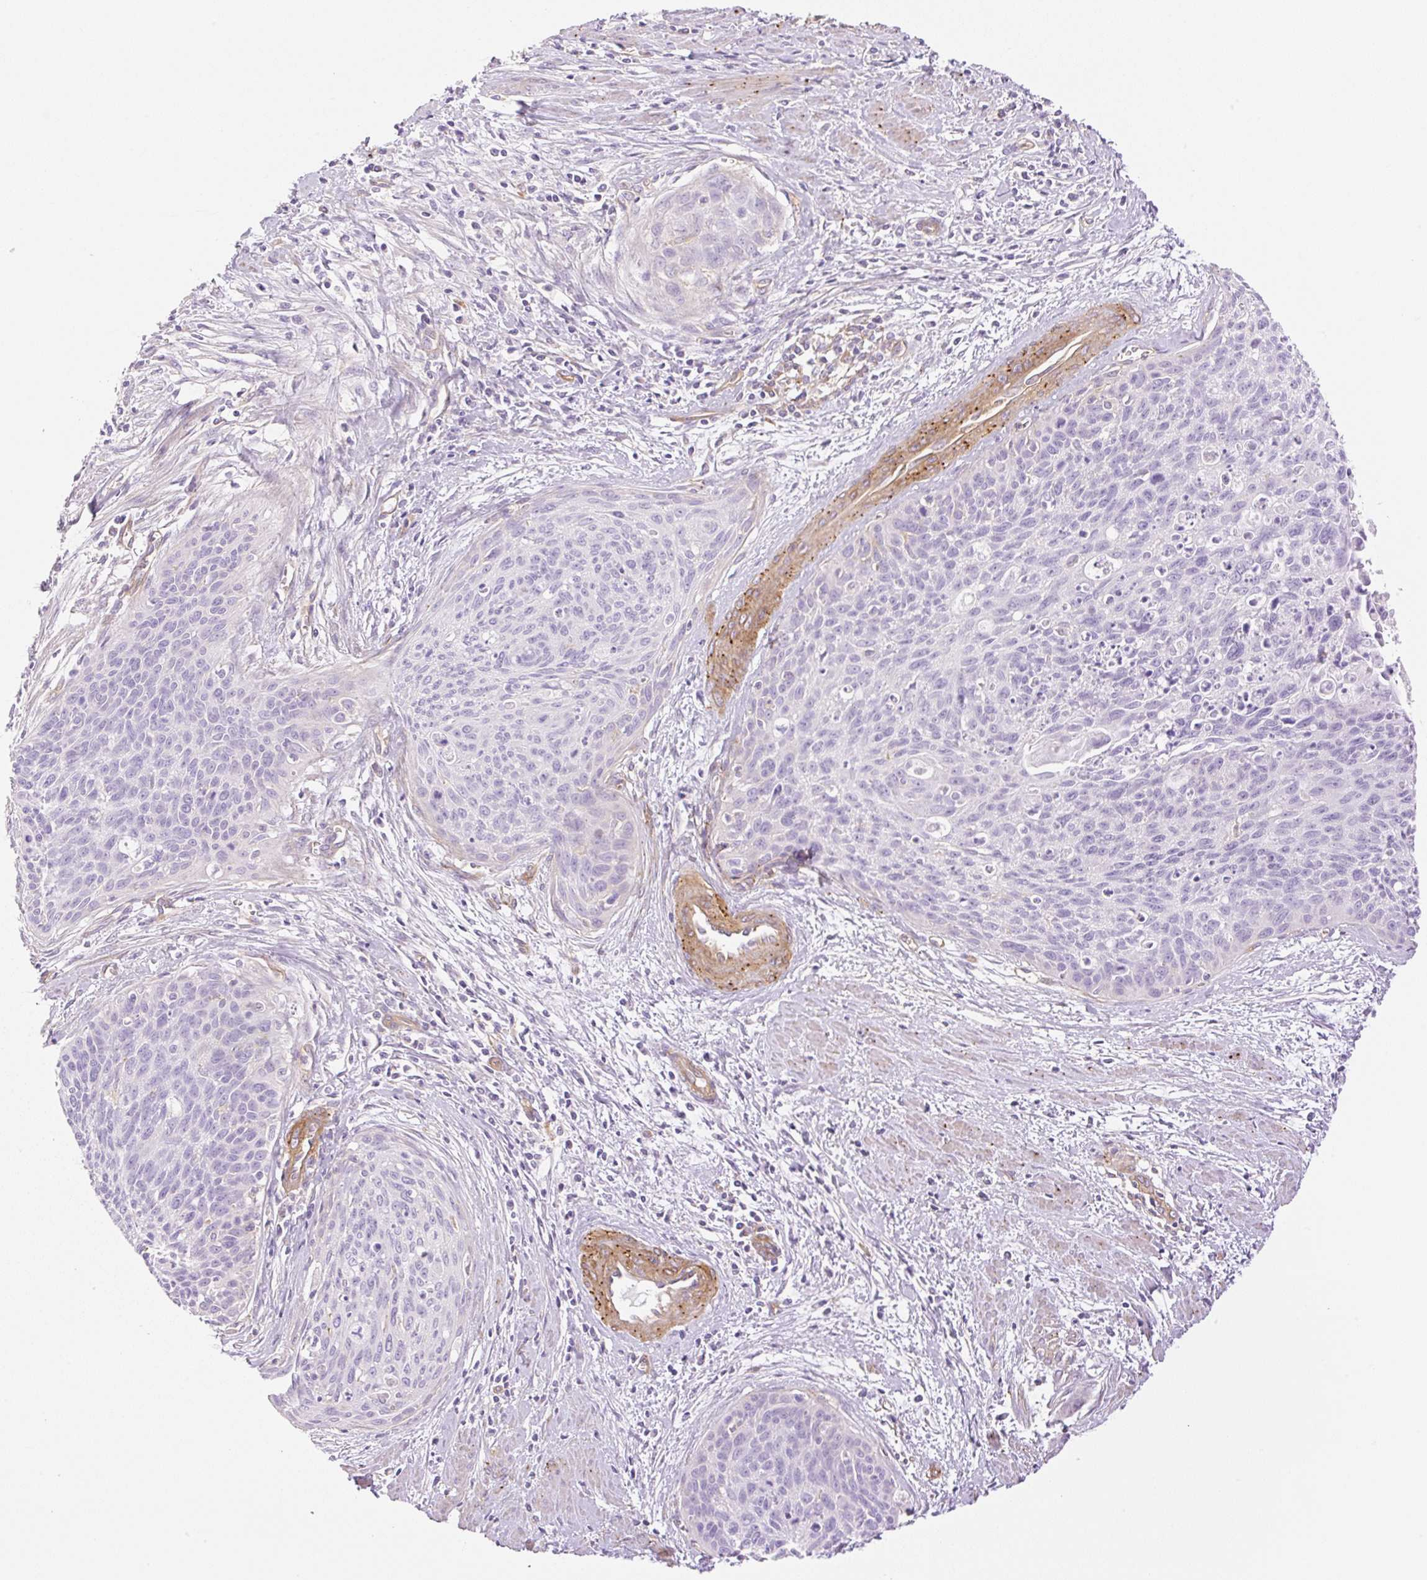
{"staining": {"intensity": "negative", "quantity": "none", "location": "none"}, "tissue": "cervical cancer", "cell_type": "Tumor cells", "image_type": "cancer", "snomed": [{"axis": "morphology", "description": "Squamous cell carcinoma, NOS"}, {"axis": "topography", "description": "Cervix"}], "caption": "The photomicrograph demonstrates no significant staining in tumor cells of squamous cell carcinoma (cervical).", "gene": "EHD3", "patient": {"sex": "female", "age": 55}}